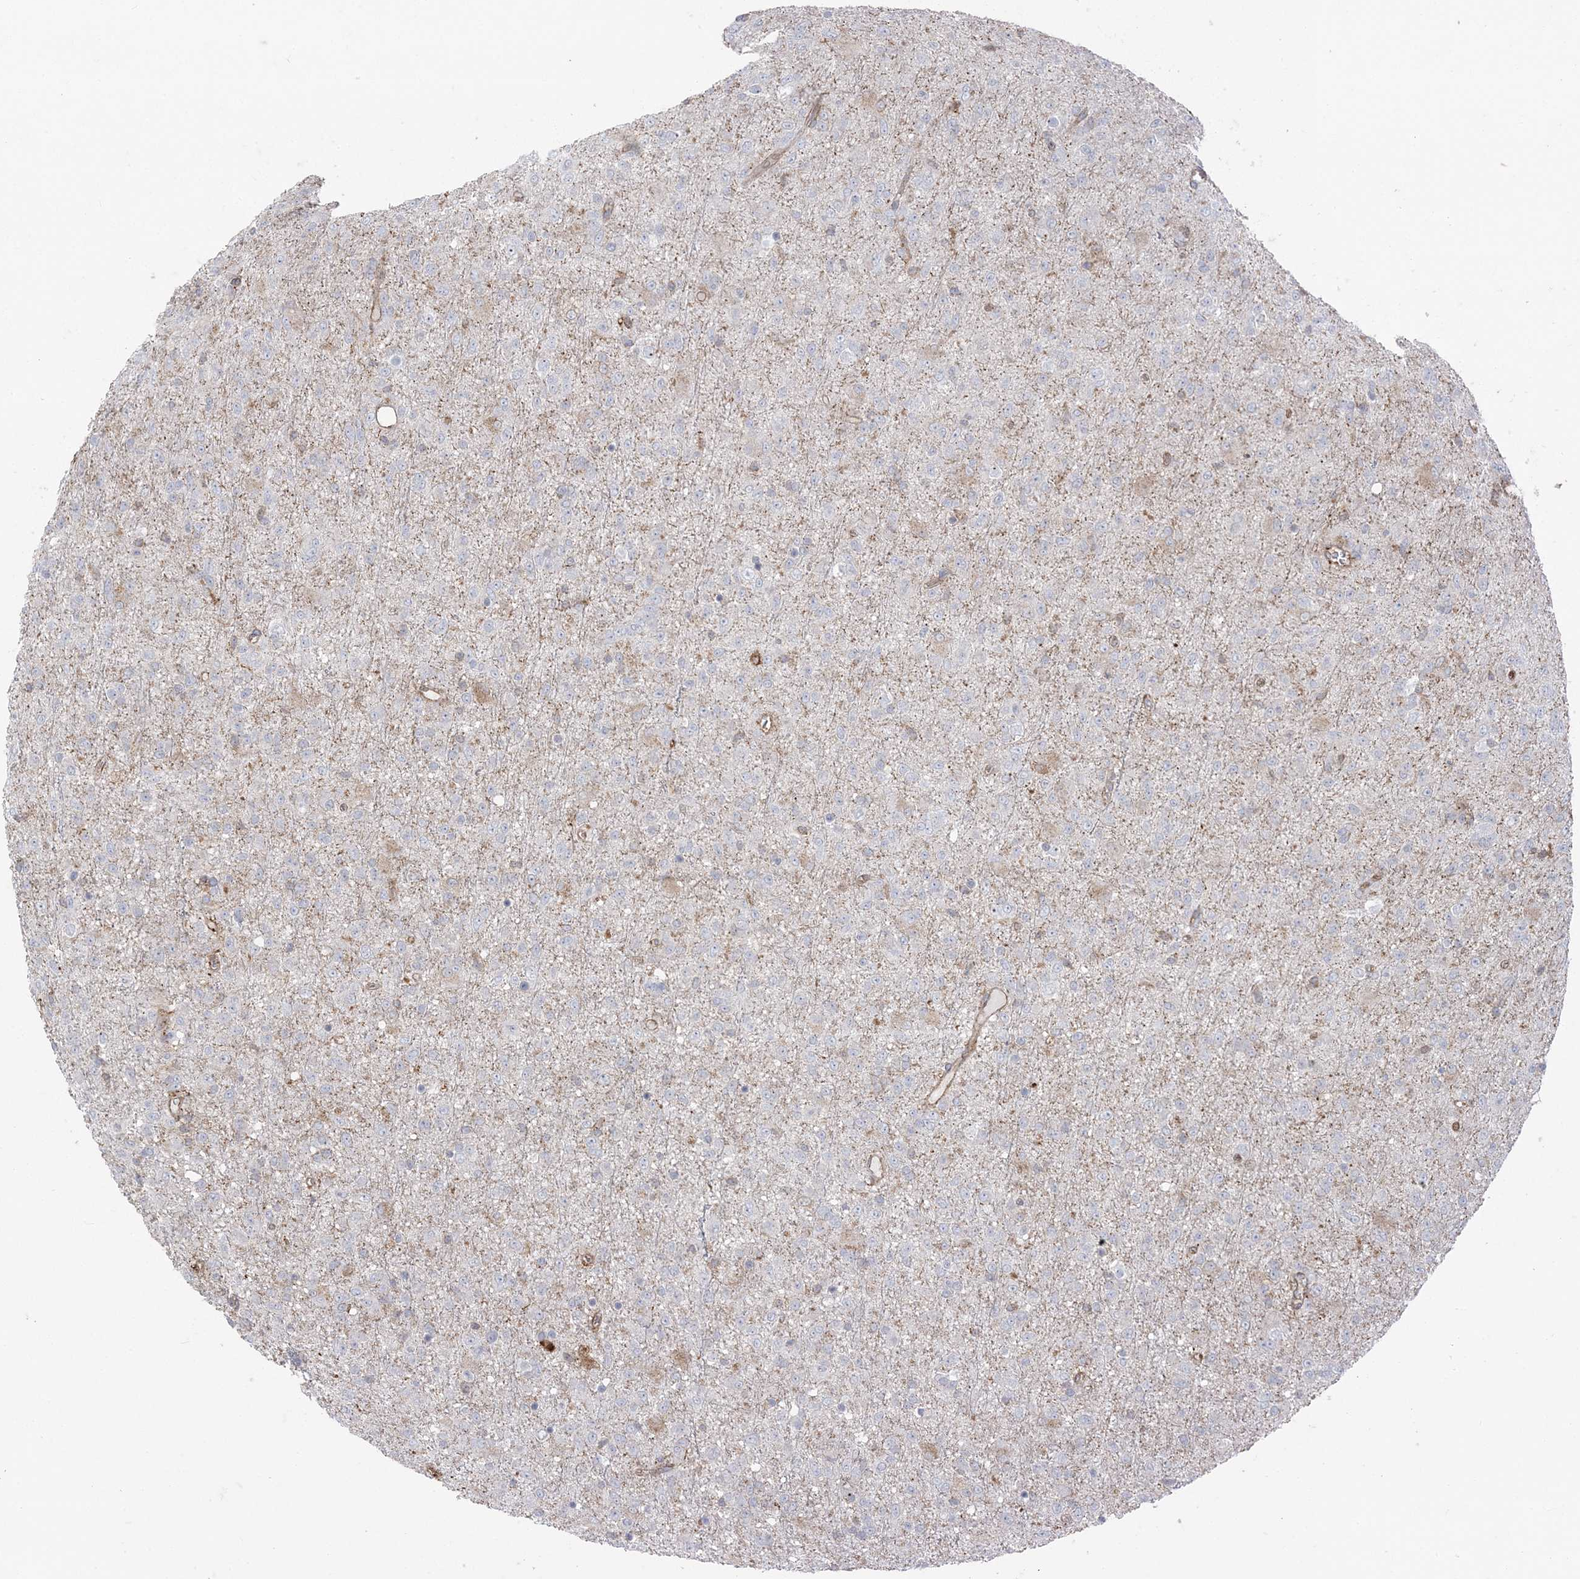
{"staining": {"intensity": "negative", "quantity": "none", "location": "none"}, "tissue": "glioma", "cell_type": "Tumor cells", "image_type": "cancer", "snomed": [{"axis": "morphology", "description": "Glioma, malignant, Low grade"}, {"axis": "topography", "description": "Brain"}], "caption": "Immunohistochemistry (IHC) photomicrograph of neoplastic tissue: malignant low-grade glioma stained with DAB (3,3'-diaminobenzidine) reveals no significant protein expression in tumor cells. (Brightfield microscopy of DAB (3,3'-diaminobenzidine) immunohistochemistry (IHC) at high magnification).", "gene": "DERL3", "patient": {"sex": "male", "age": 65}}